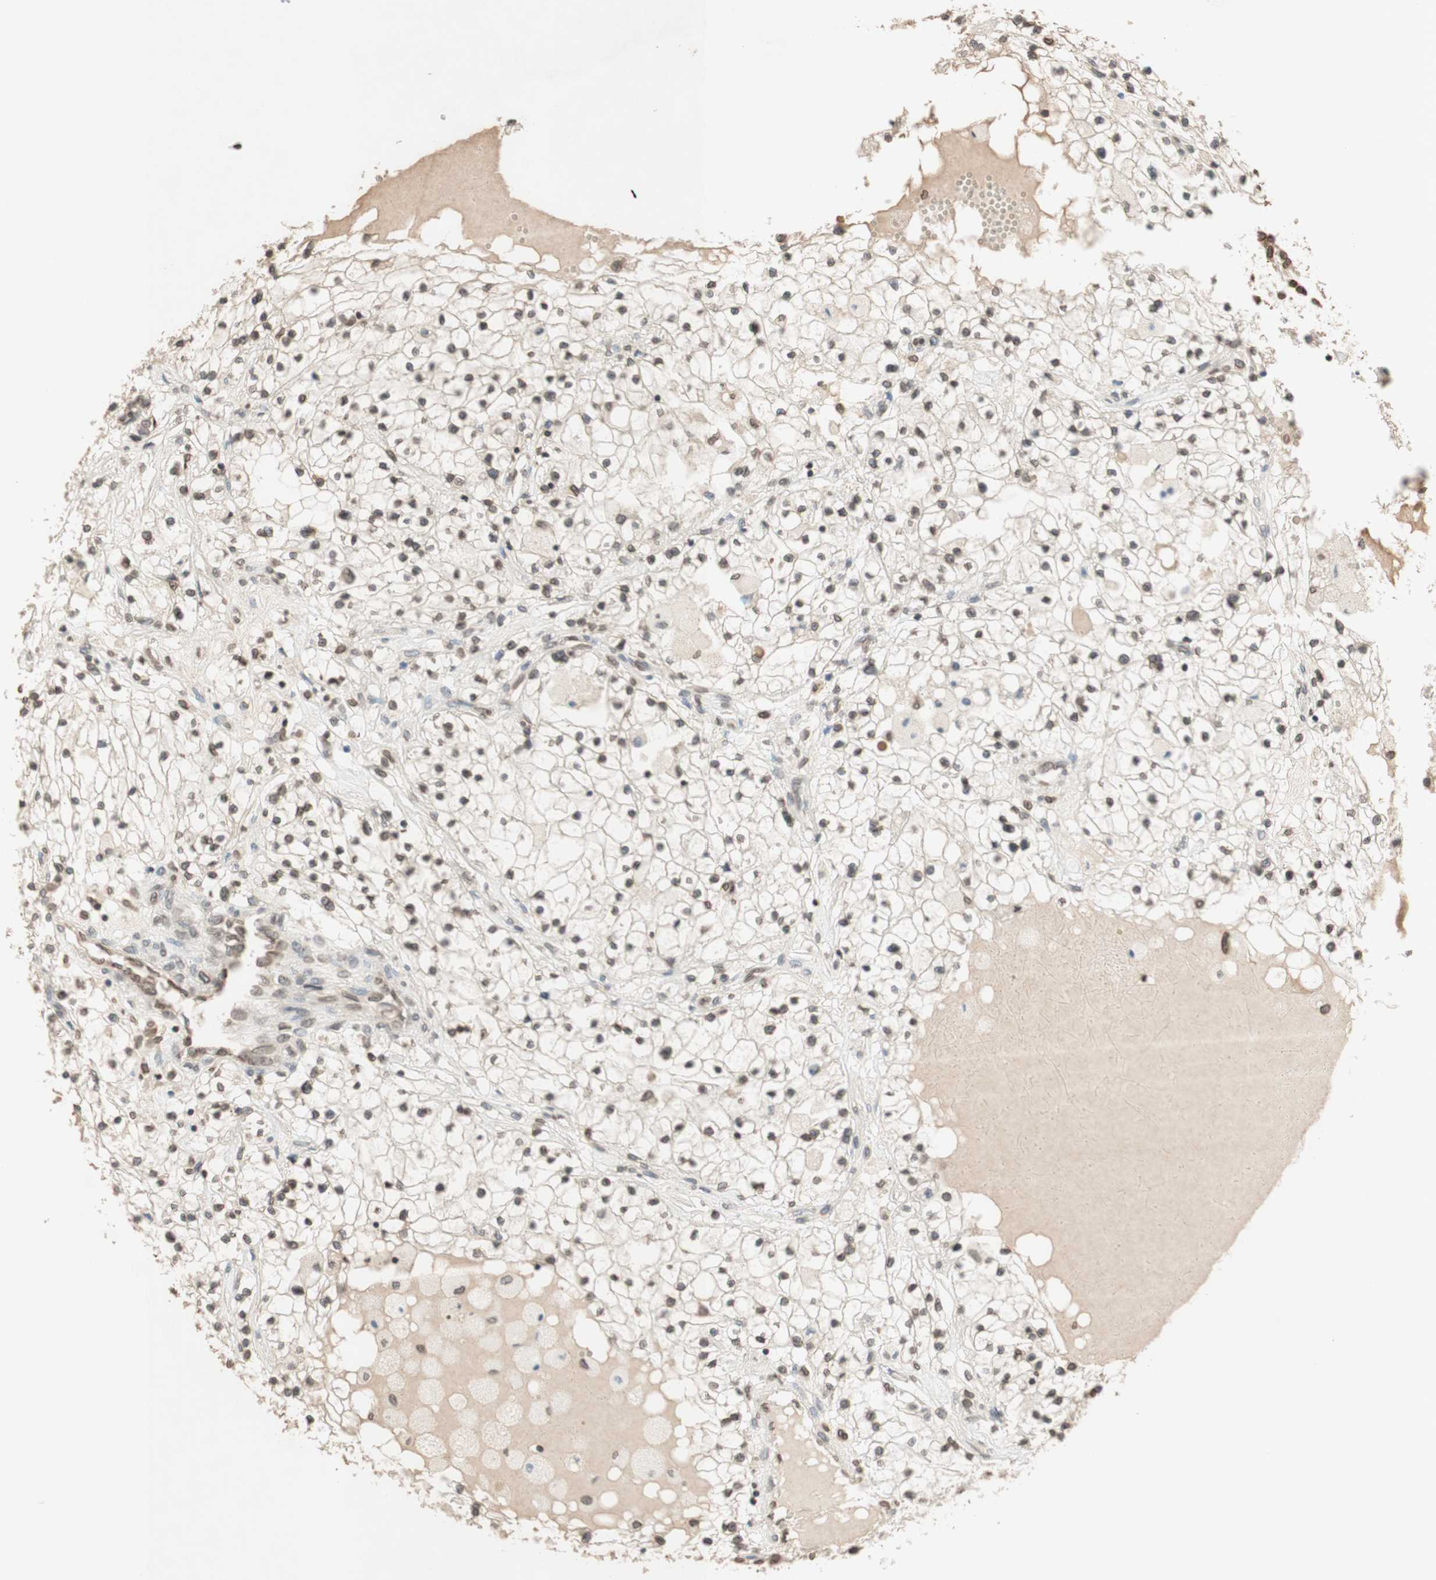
{"staining": {"intensity": "weak", "quantity": ">75%", "location": "nuclear"}, "tissue": "renal cancer", "cell_type": "Tumor cells", "image_type": "cancer", "snomed": [{"axis": "morphology", "description": "Adenocarcinoma, NOS"}, {"axis": "topography", "description": "Kidney"}], "caption": "This is a micrograph of IHC staining of renal cancer (adenocarcinoma), which shows weak staining in the nuclear of tumor cells.", "gene": "TMPO", "patient": {"sex": "male", "age": 68}}